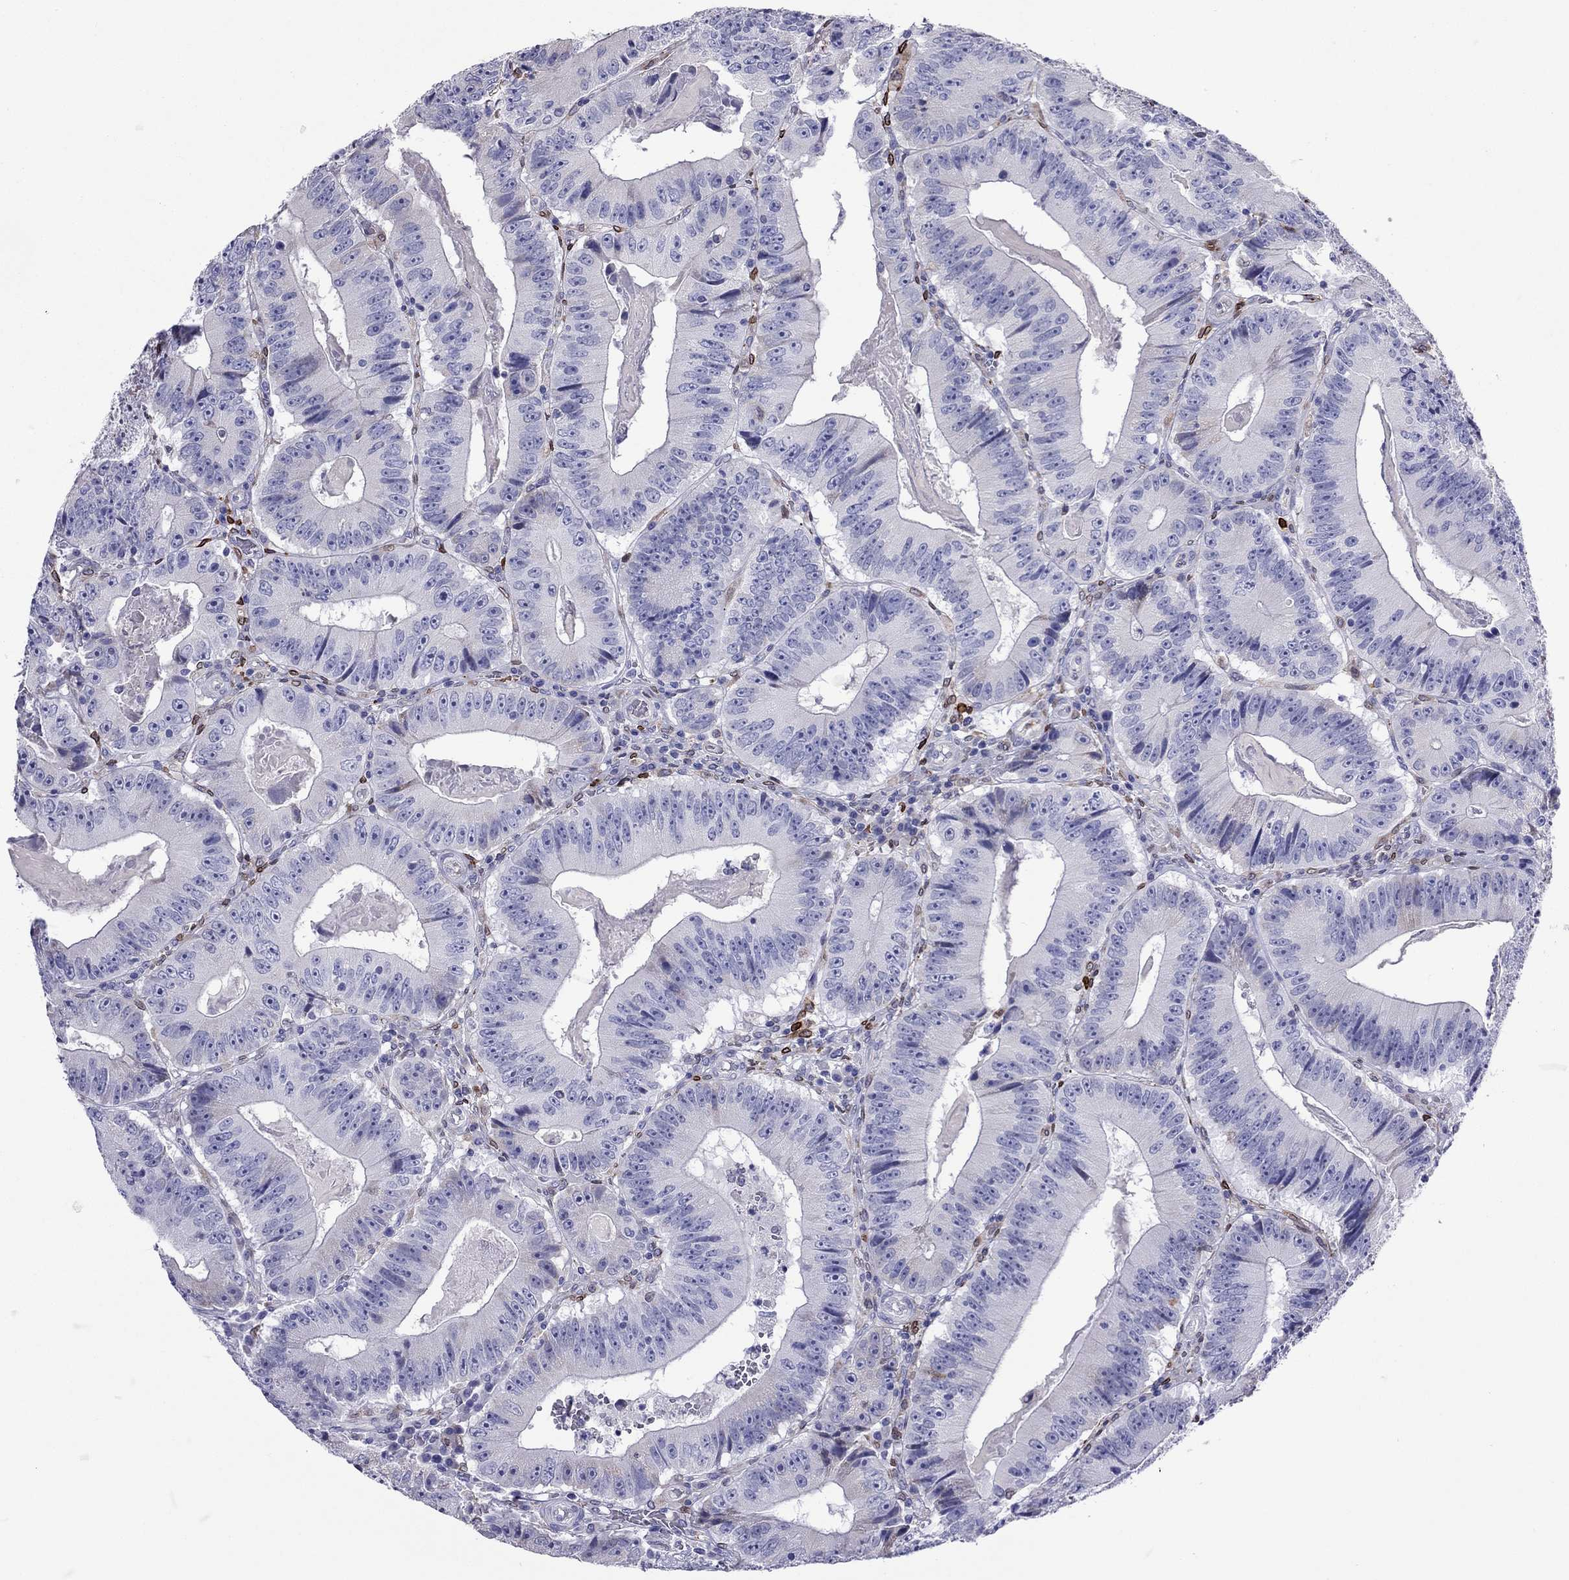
{"staining": {"intensity": "negative", "quantity": "none", "location": "none"}, "tissue": "colorectal cancer", "cell_type": "Tumor cells", "image_type": "cancer", "snomed": [{"axis": "morphology", "description": "Adenocarcinoma, NOS"}, {"axis": "topography", "description": "Colon"}], "caption": "Tumor cells show no significant protein expression in colorectal cancer (adenocarcinoma).", "gene": "ADORA2A", "patient": {"sex": "female", "age": 86}}